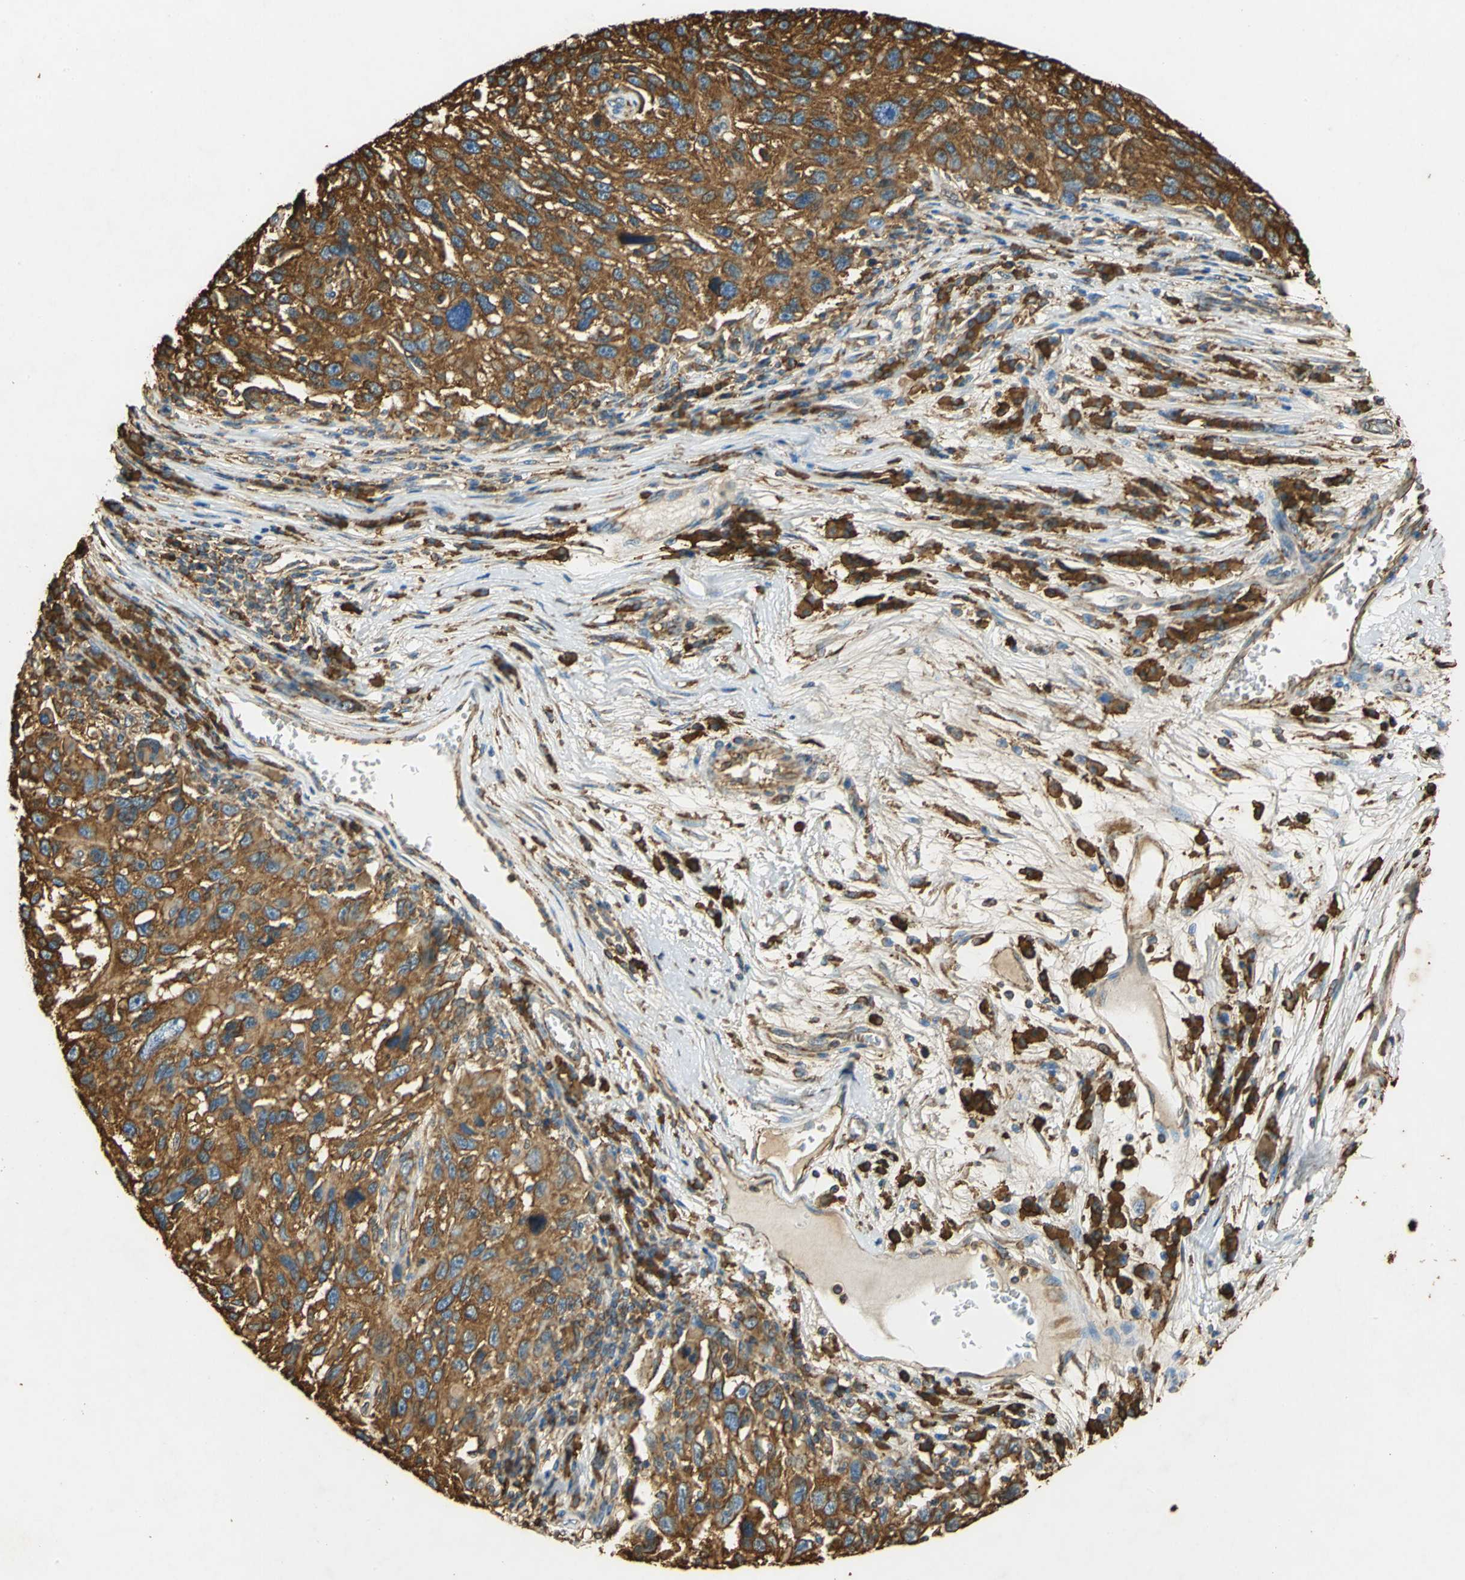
{"staining": {"intensity": "strong", "quantity": ">75%", "location": "cytoplasmic/membranous"}, "tissue": "melanoma", "cell_type": "Tumor cells", "image_type": "cancer", "snomed": [{"axis": "morphology", "description": "Malignant melanoma, NOS"}, {"axis": "topography", "description": "Skin"}], "caption": "The histopathology image reveals immunohistochemical staining of melanoma. There is strong cytoplasmic/membranous expression is identified in about >75% of tumor cells.", "gene": "HSP90B1", "patient": {"sex": "male", "age": 53}}